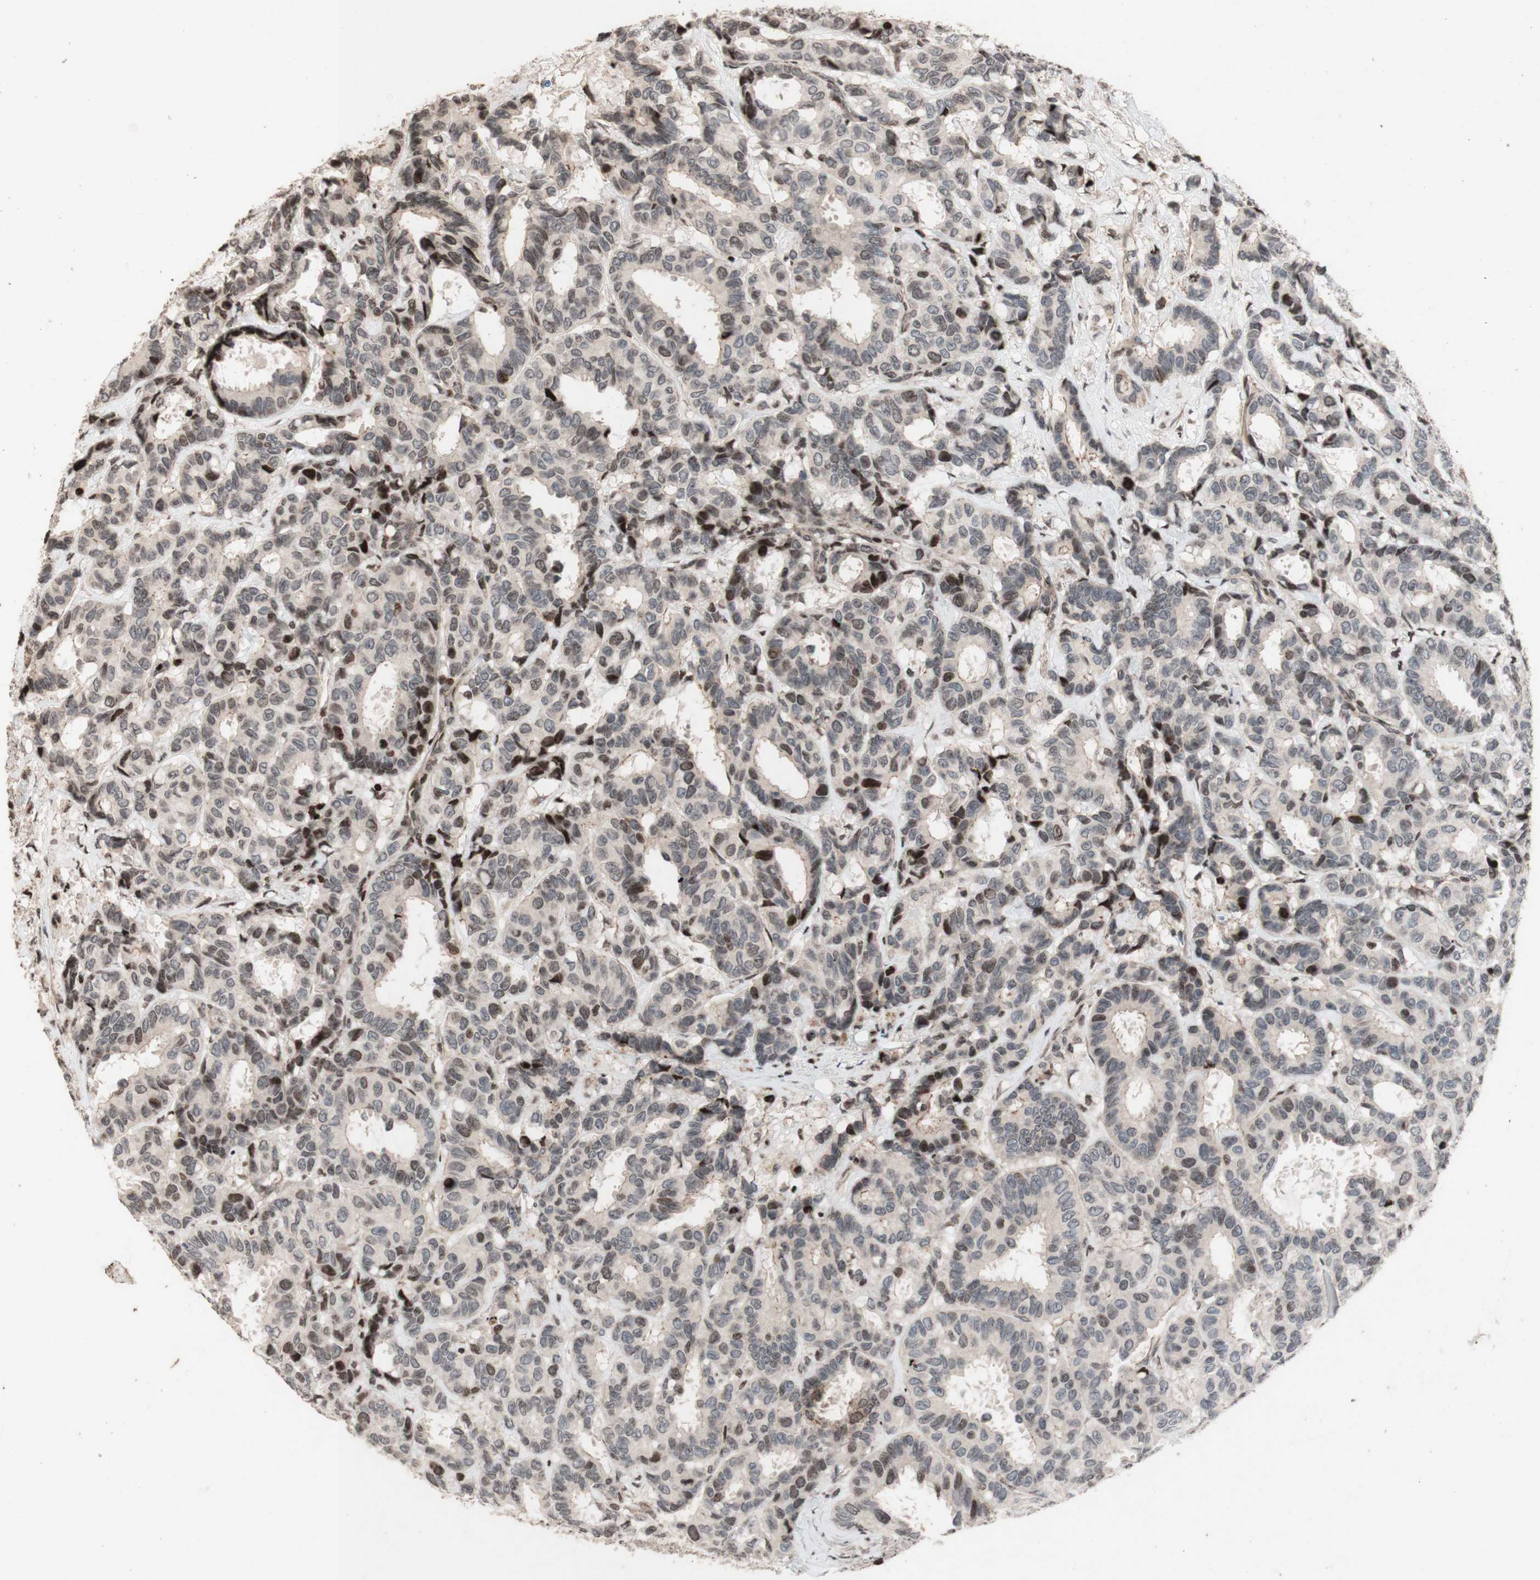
{"staining": {"intensity": "negative", "quantity": "none", "location": "none"}, "tissue": "breast cancer", "cell_type": "Tumor cells", "image_type": "cancer", "snomed": [{"axis": "morphology", "description": "Duct carcinoma"}, {"axis": "topography", "description": "Breast"}], "caption": "This is a micrograph of IHC staining of intraductal carcinoma (breast), which shows no expression in tumor cells.", "gene": "POLA1", "patient": {"sex": "female", "age": 87}}